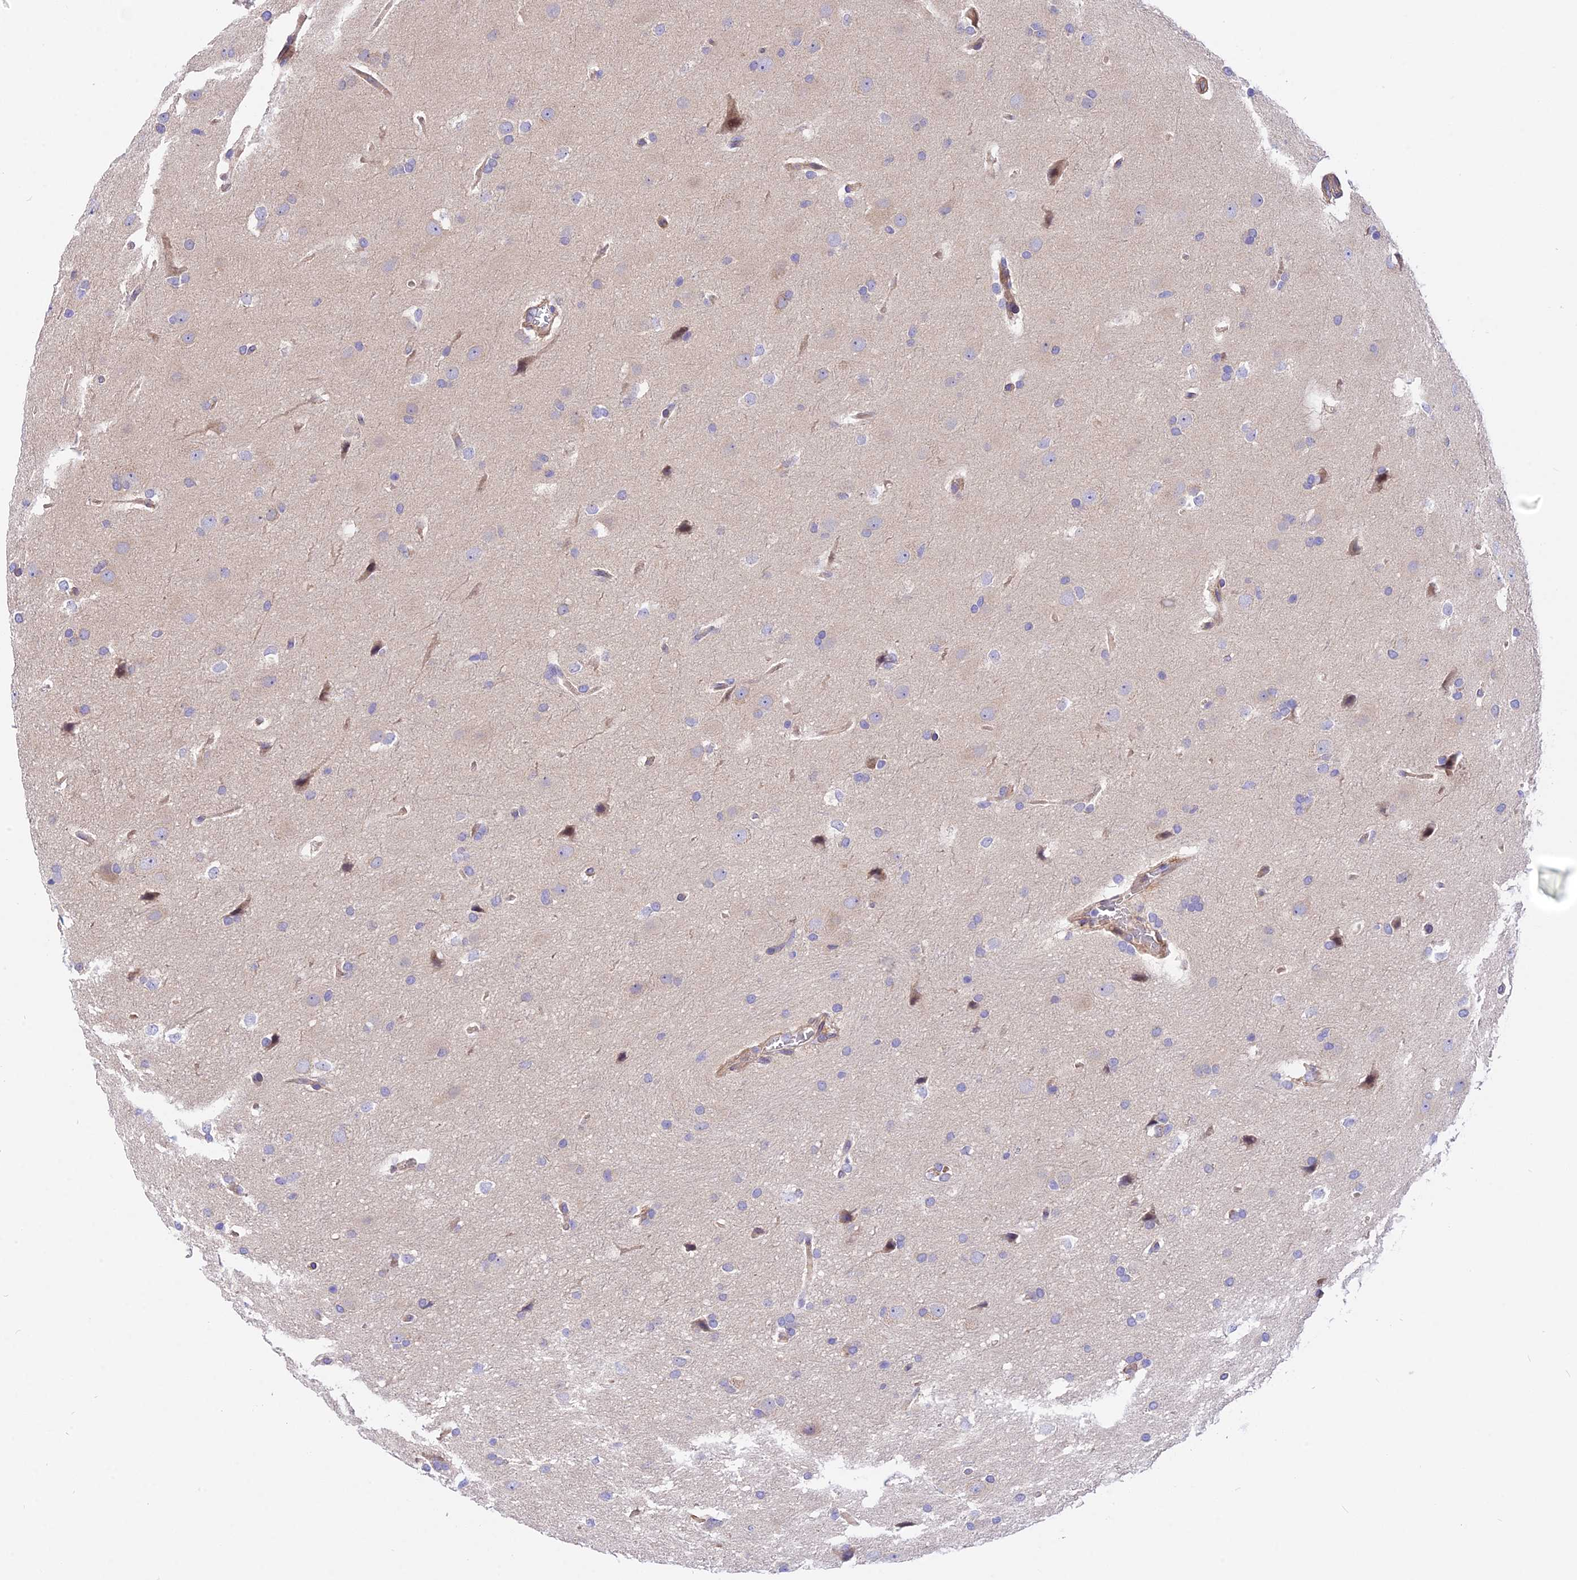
{"staining": {"intensity": "negative", "quantity": "none", "location": "none"}, "tissue": "glioma", "cell_type": "Tumor cells", "image_type": "cancer", "snomed": [{"axis": "morphology", "description": "Glioma, malignant, Low grade"}, {"axis": "topography", "description": "Brain"}], "caption": "IHC image of human glioma stained for a protein (brown), which exhibits no positivity in tumor cells.", "gene": "TRIM43B", "patient": {"sex": "female", "age": 37}}